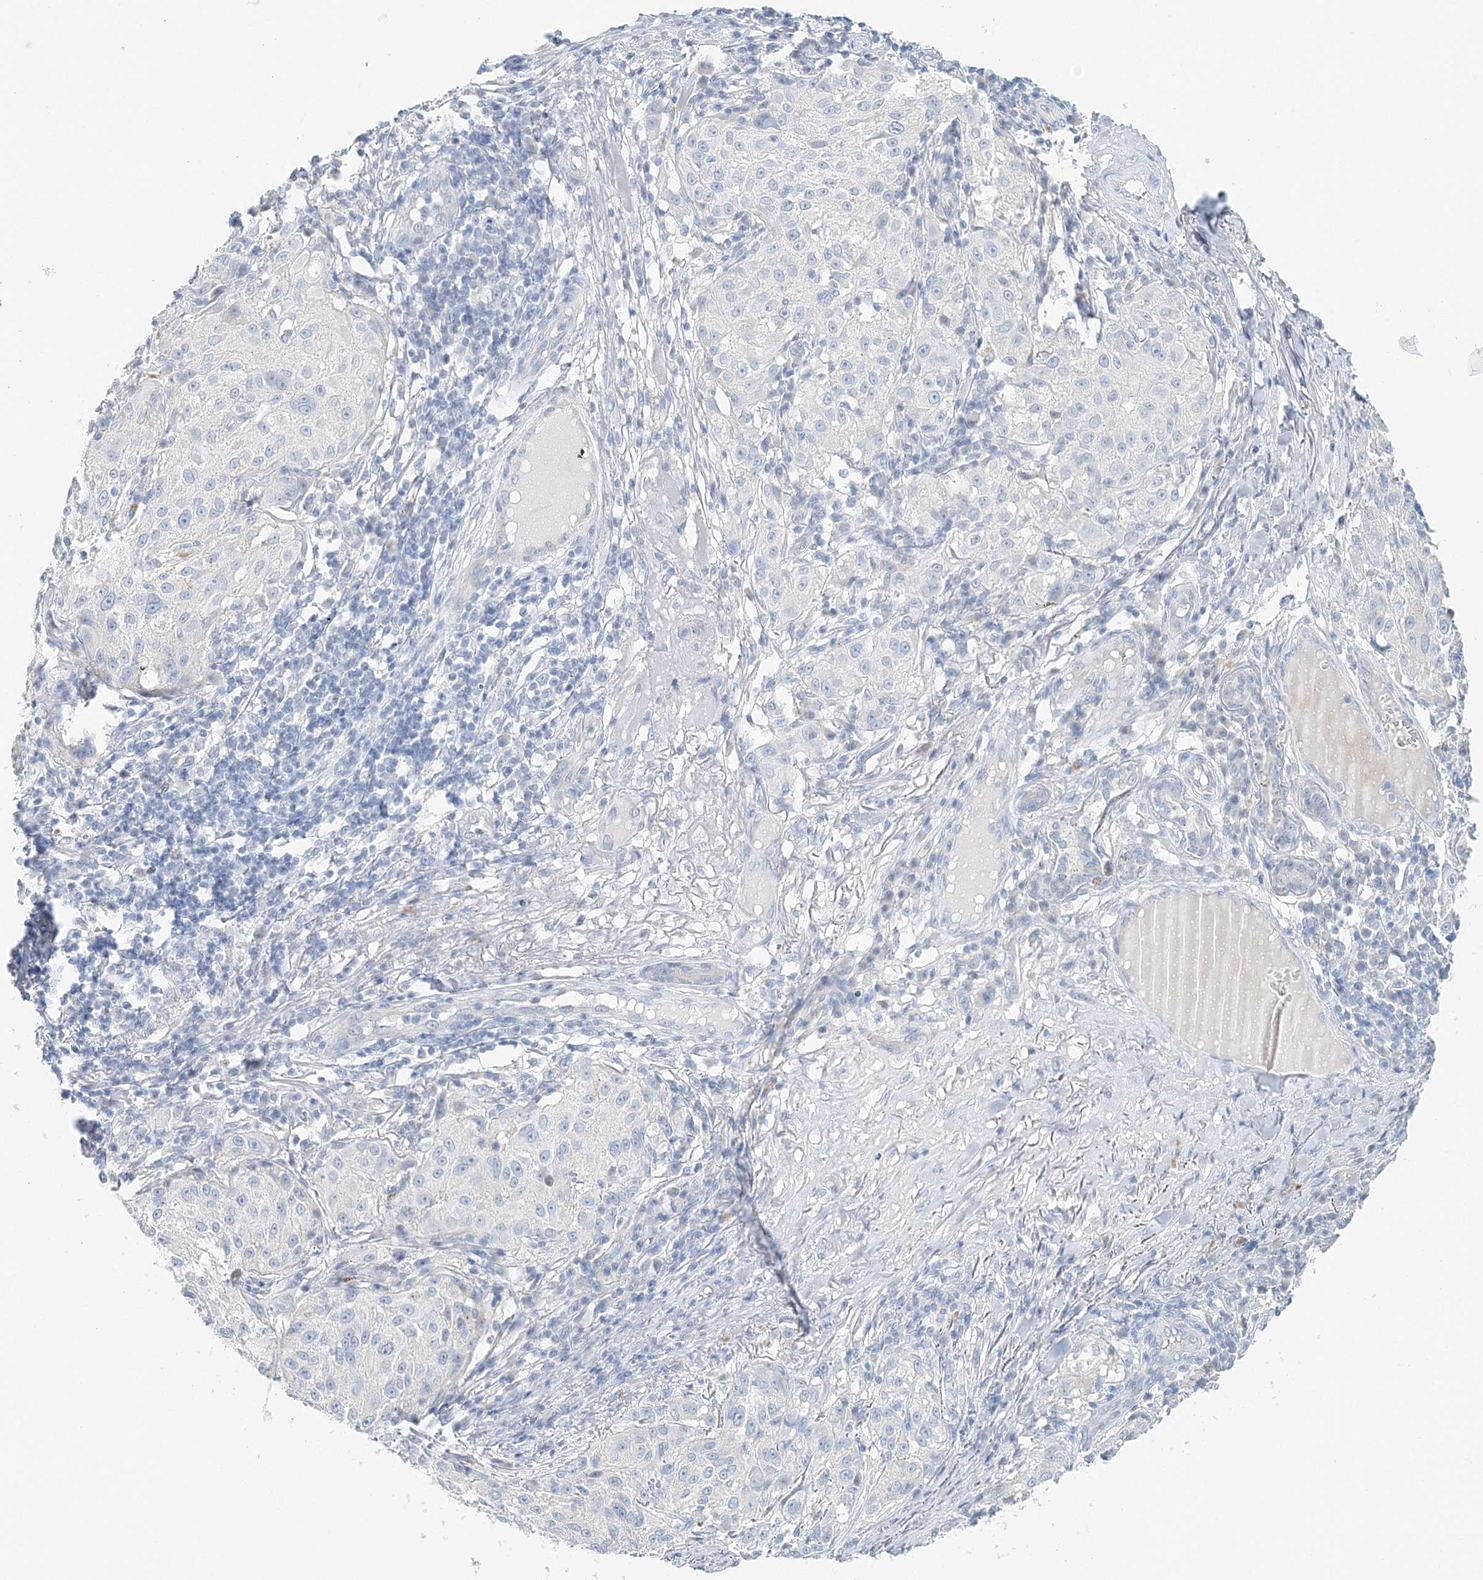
{"staining": {"intensity": "negative", "quantity": "none", "location": "none"}, "tissue": "melanoma", "cell_type": "Tumor cells", "image_type": "cancer", "snomed": [{"axis": "morphology", "description": "Necrosis, NOS"}, {"axis": "morphology", "description": "Malignant melanoma, NOS"}, {"axis": "topography", "description": "Skin"}], "caption": "Melanoma was stained to show a protein in brown. There is no significant expression in tumor cells.", "gene": "VILL", "patient": {"sex": "female", "age": 87}}